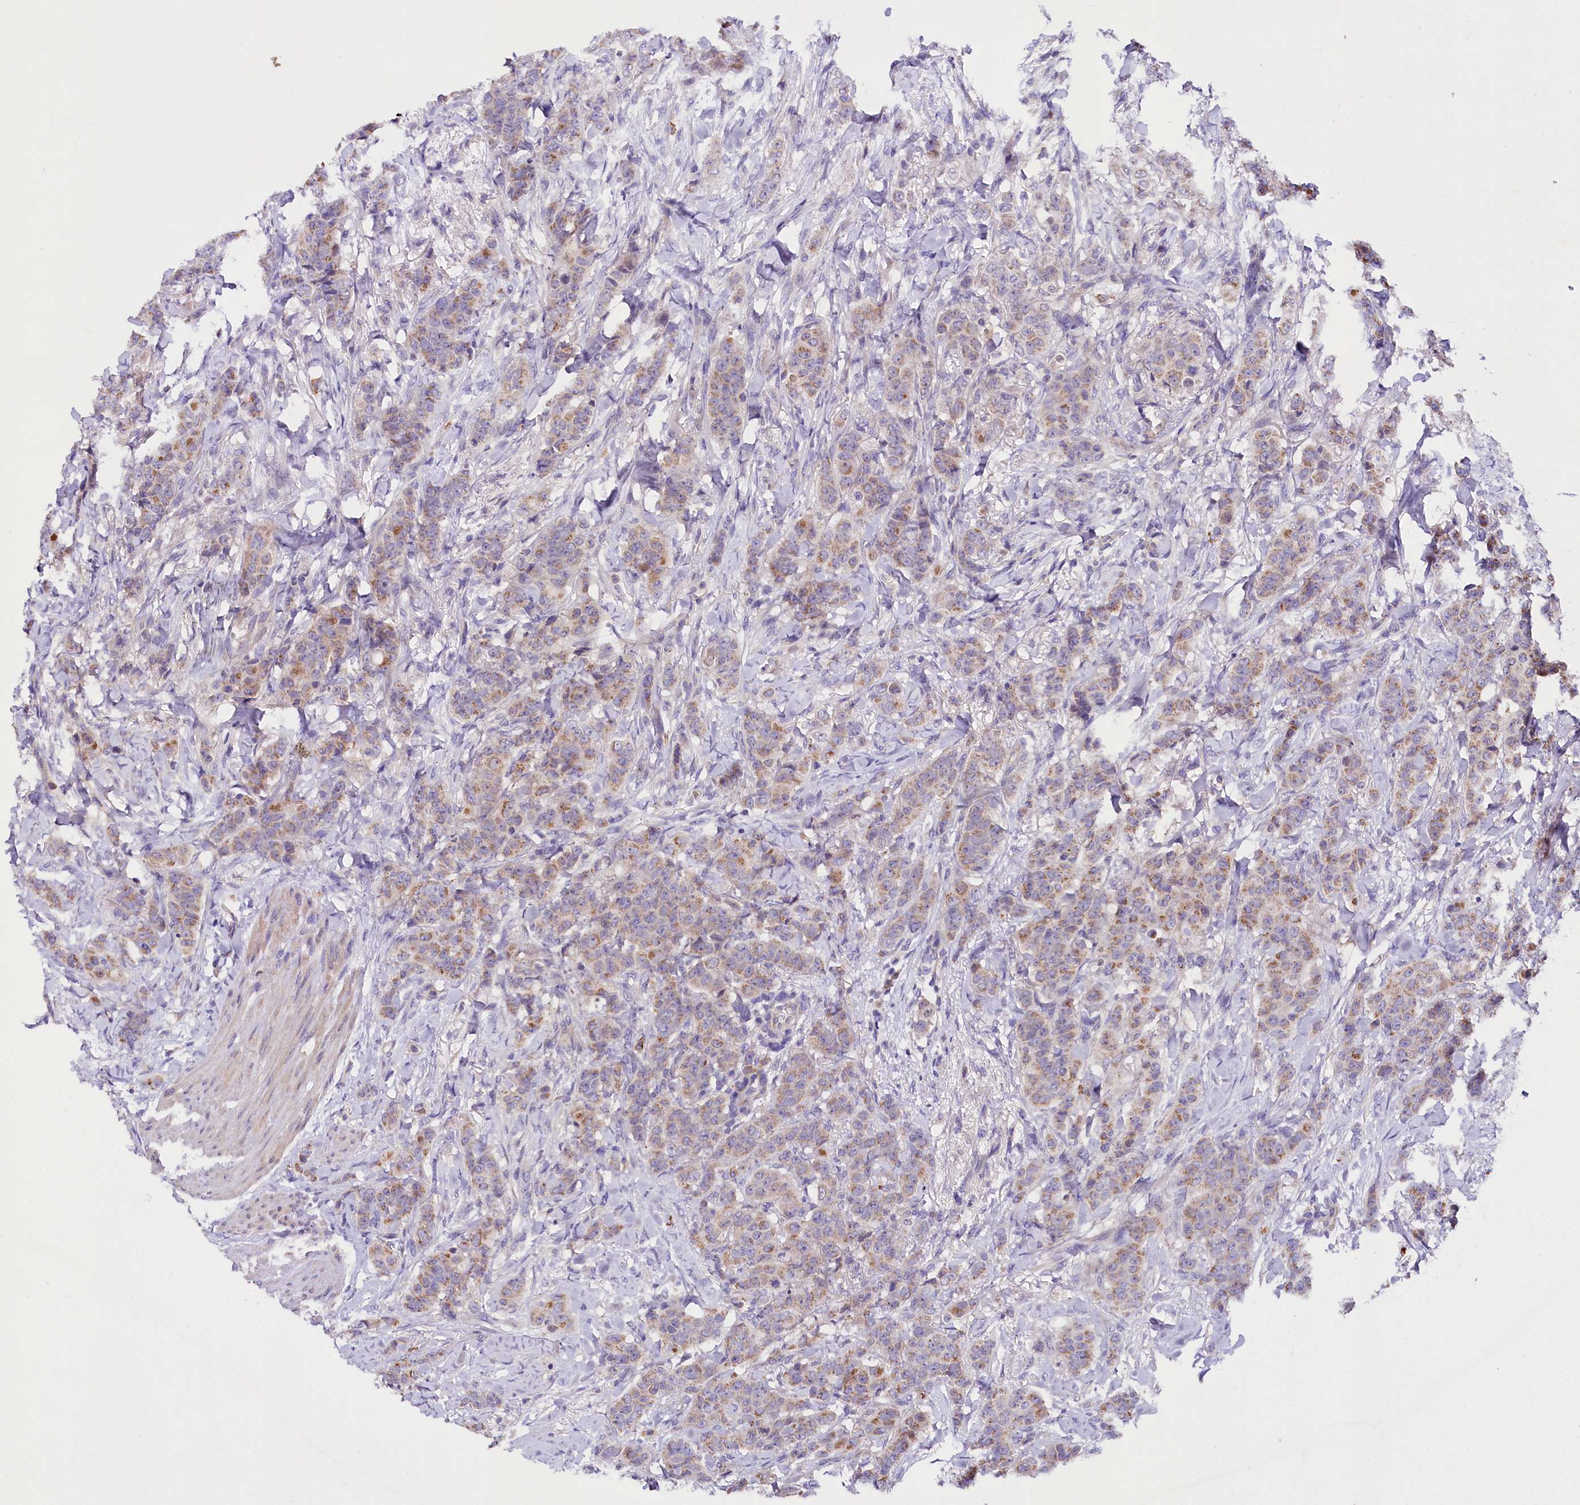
{"staining": {"intensity": "weak", "quantity": "25%-75%", "location": "cytoplasmic/membranous"}, "tissue": "breast cancer", "cell_type": "Tumor cells", "image_type": "cancer", "snomed": [{"axis": "morphology", "description": "Duct carcinoma"}, {"axis": "topography", "description": "Breast"}], "caption": "An immunohistochemistry image of tumor tissue is shown. Protein staining in brown shows weak cytoplasmic/membranous positivity in breast cancer within tumor cells.", "gene": "ZNF45", "patient": {"sex": "female", "age": 40}}